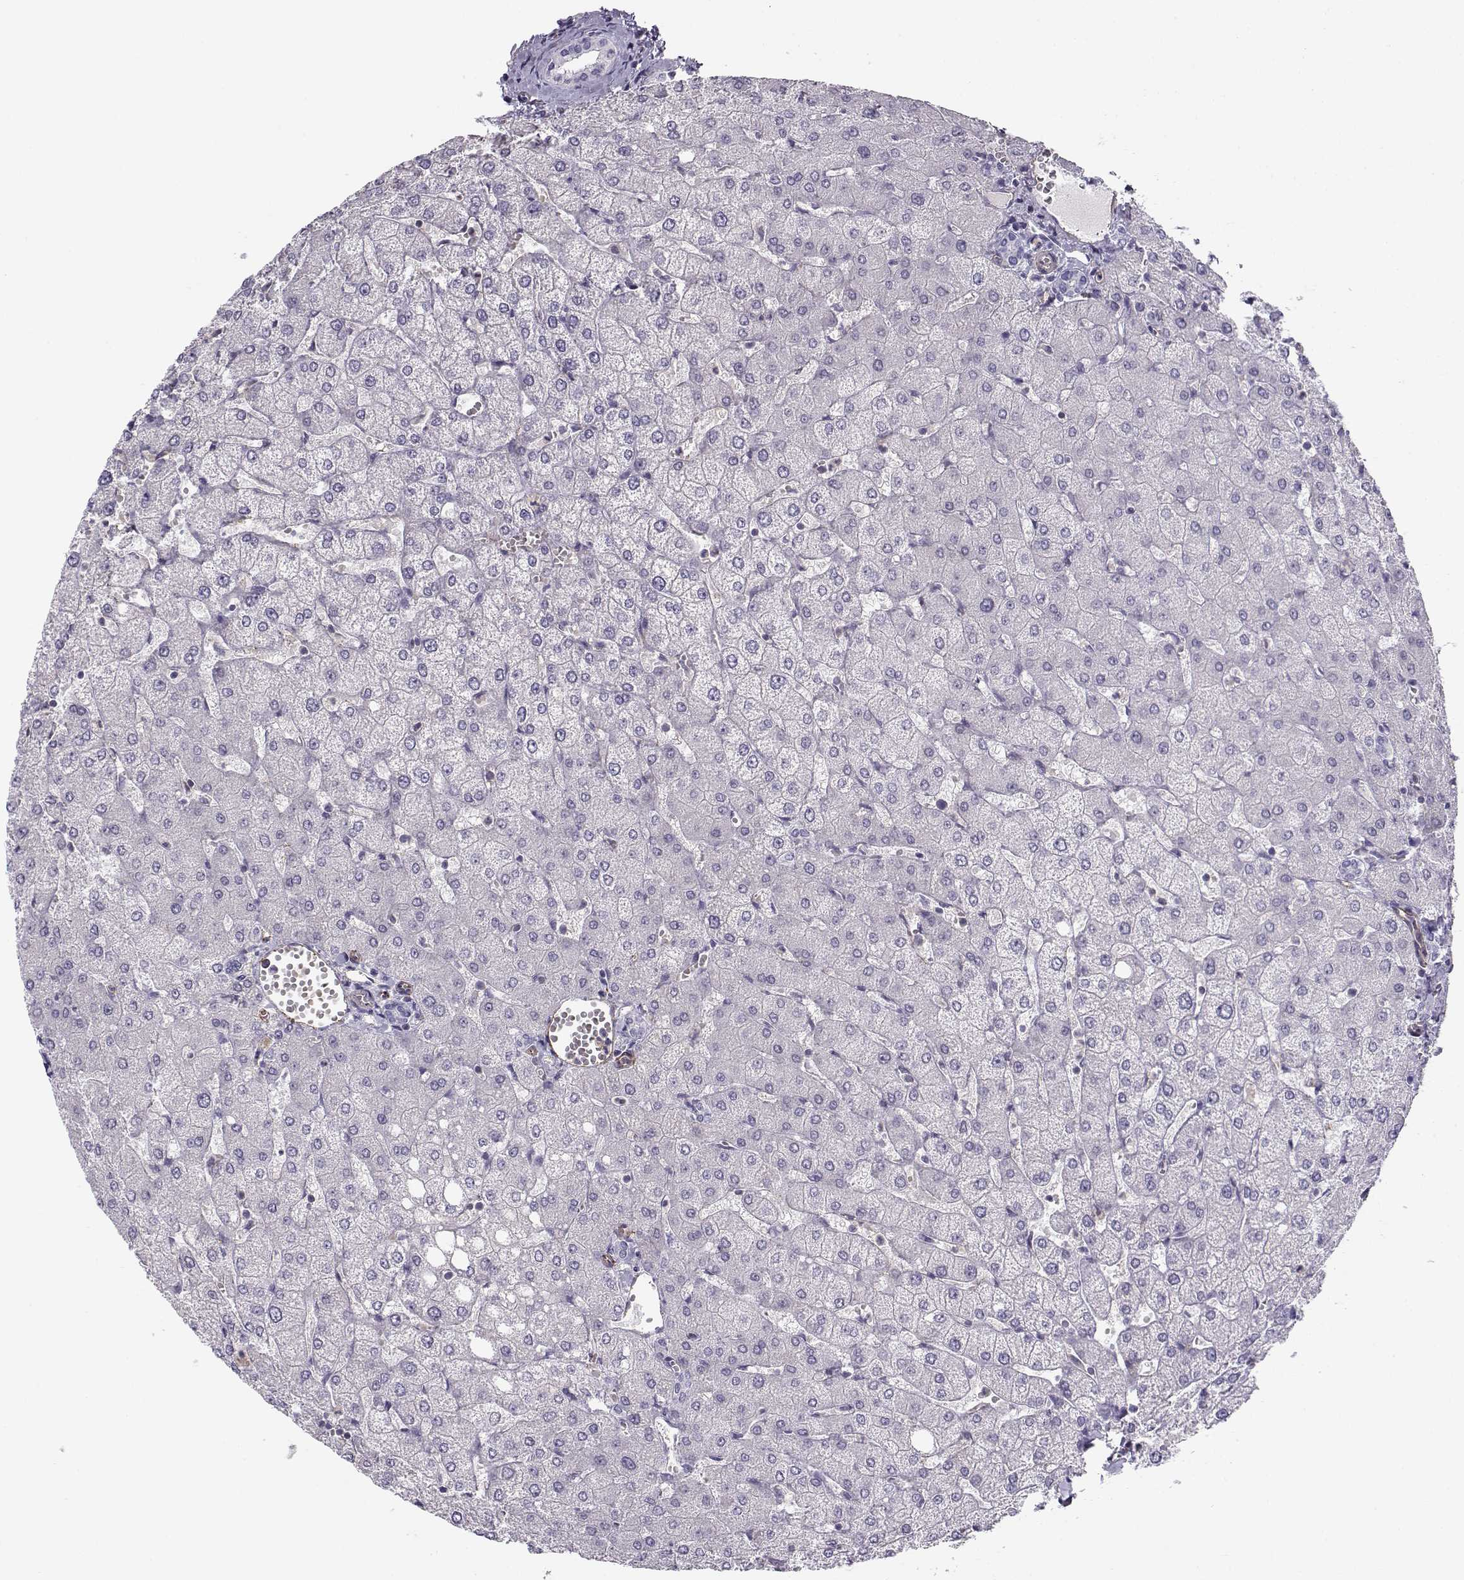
{"staining": {"intensity": "negative", "quantity": "none", "location": "none"}, "tissue": "liver", "cell_type": "Cholangiocytes", "image_type": "normal", "snomed": [{"axis": "morphology", "description": "Normal tissue, NOS"}, {"axis": "topography", "description": "Liver"}], "caption": "Immunohistochemistry of benign human liver exhibits no positivity in cholangiocytes. (DAB (3,3'-diaminobenzidine) immunohistochemistry, high magnification).", "gene": "MYO1A", "patient": {"sex": "female", "age": 54}}